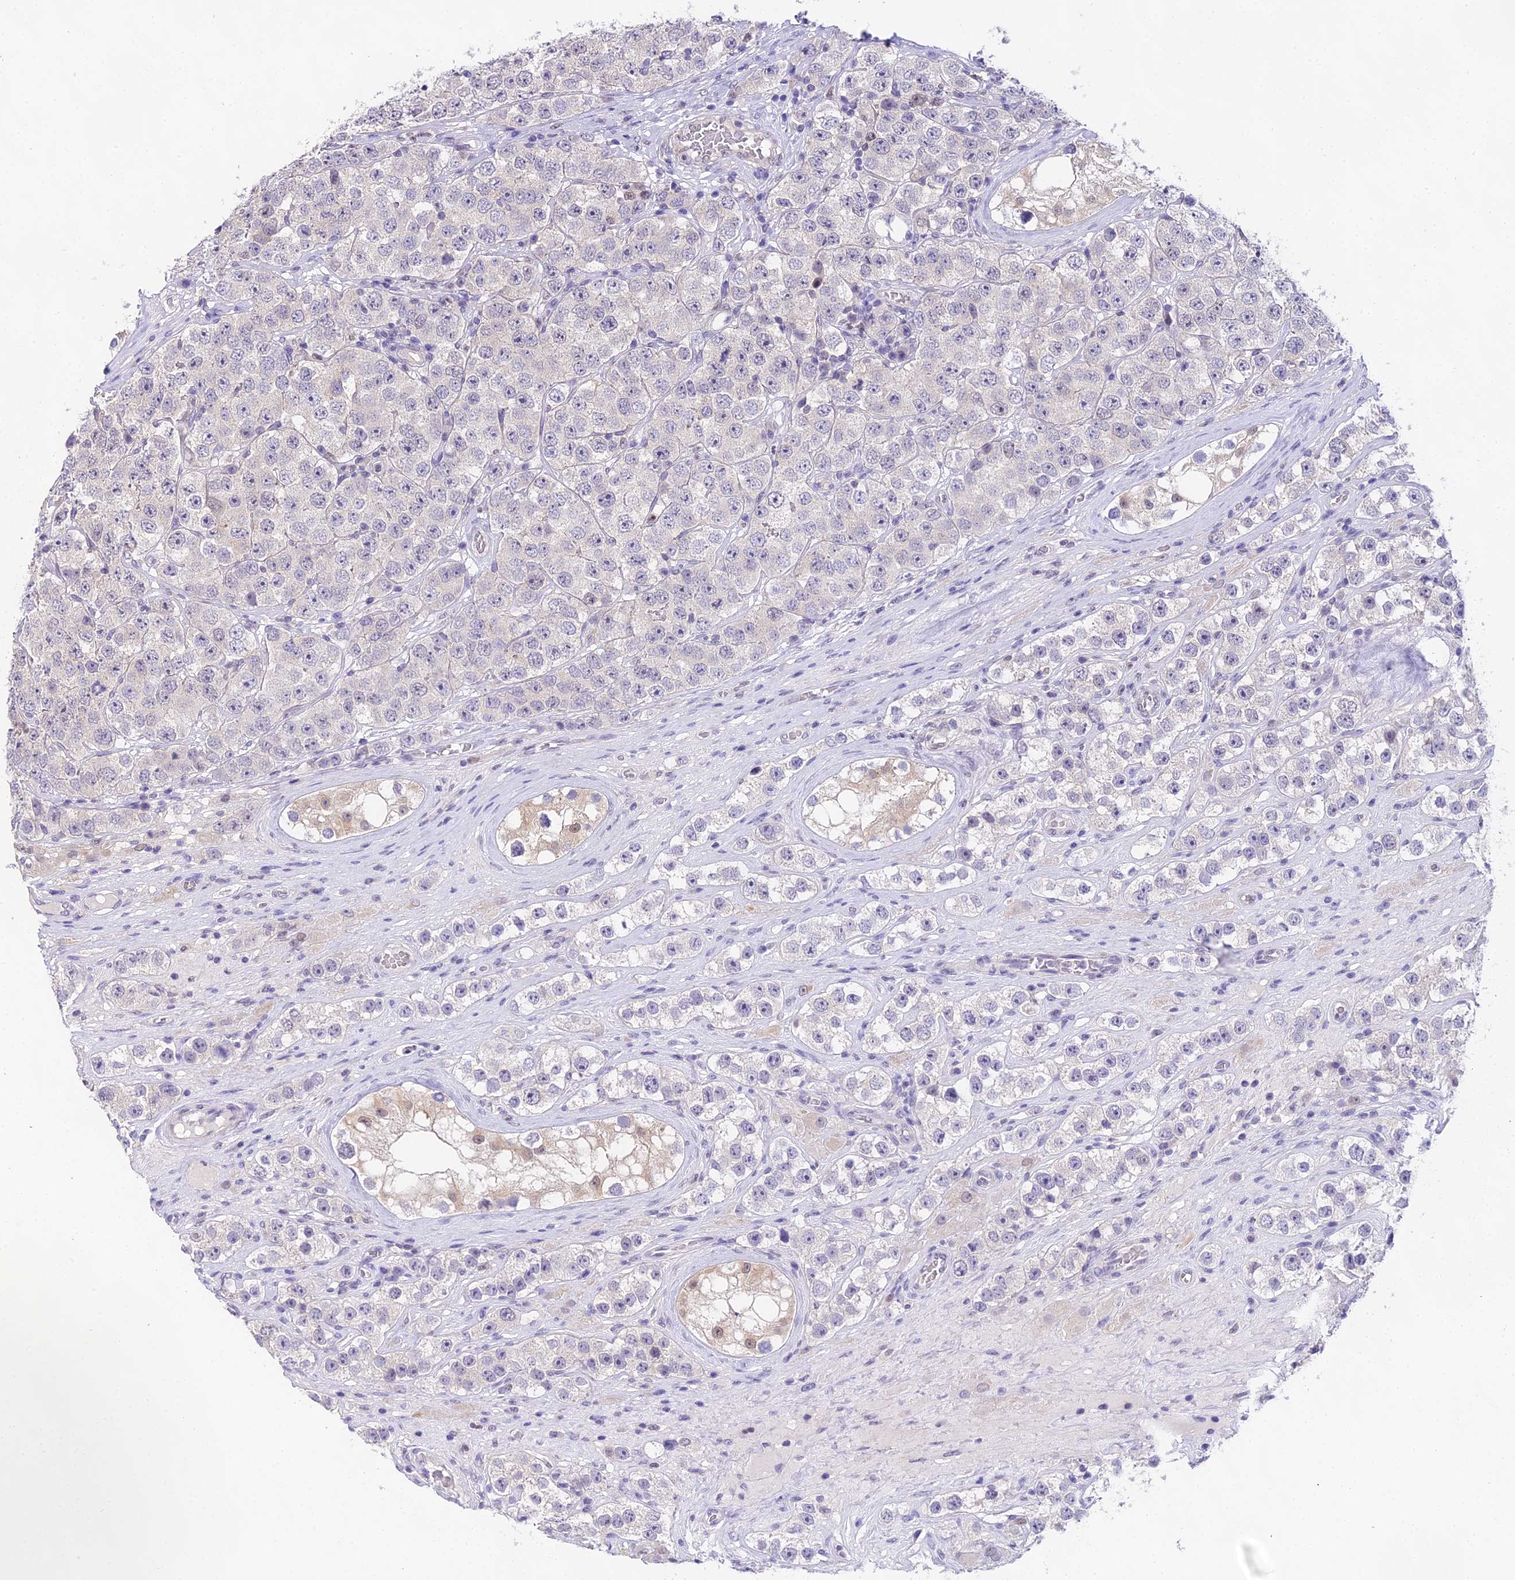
{"staining": {"intensity": "negative", "quantity": "none", "location": "none"}, "tissue": "testis cancer", "cell_type": "Tumor cells", "image_type": "cancer", "snomed": [{"axis": "morphology", "description": "Seminoma, NOS"}, {"axis": "topography", "description": "Testis"}], "caption": "Tumor cells are negative for protein expression in human seminoma (testis). (DAB immunohistochemistry, high magnification).", "gene": "MAT2A", "patient": {"sex": "male", "age": 28}}